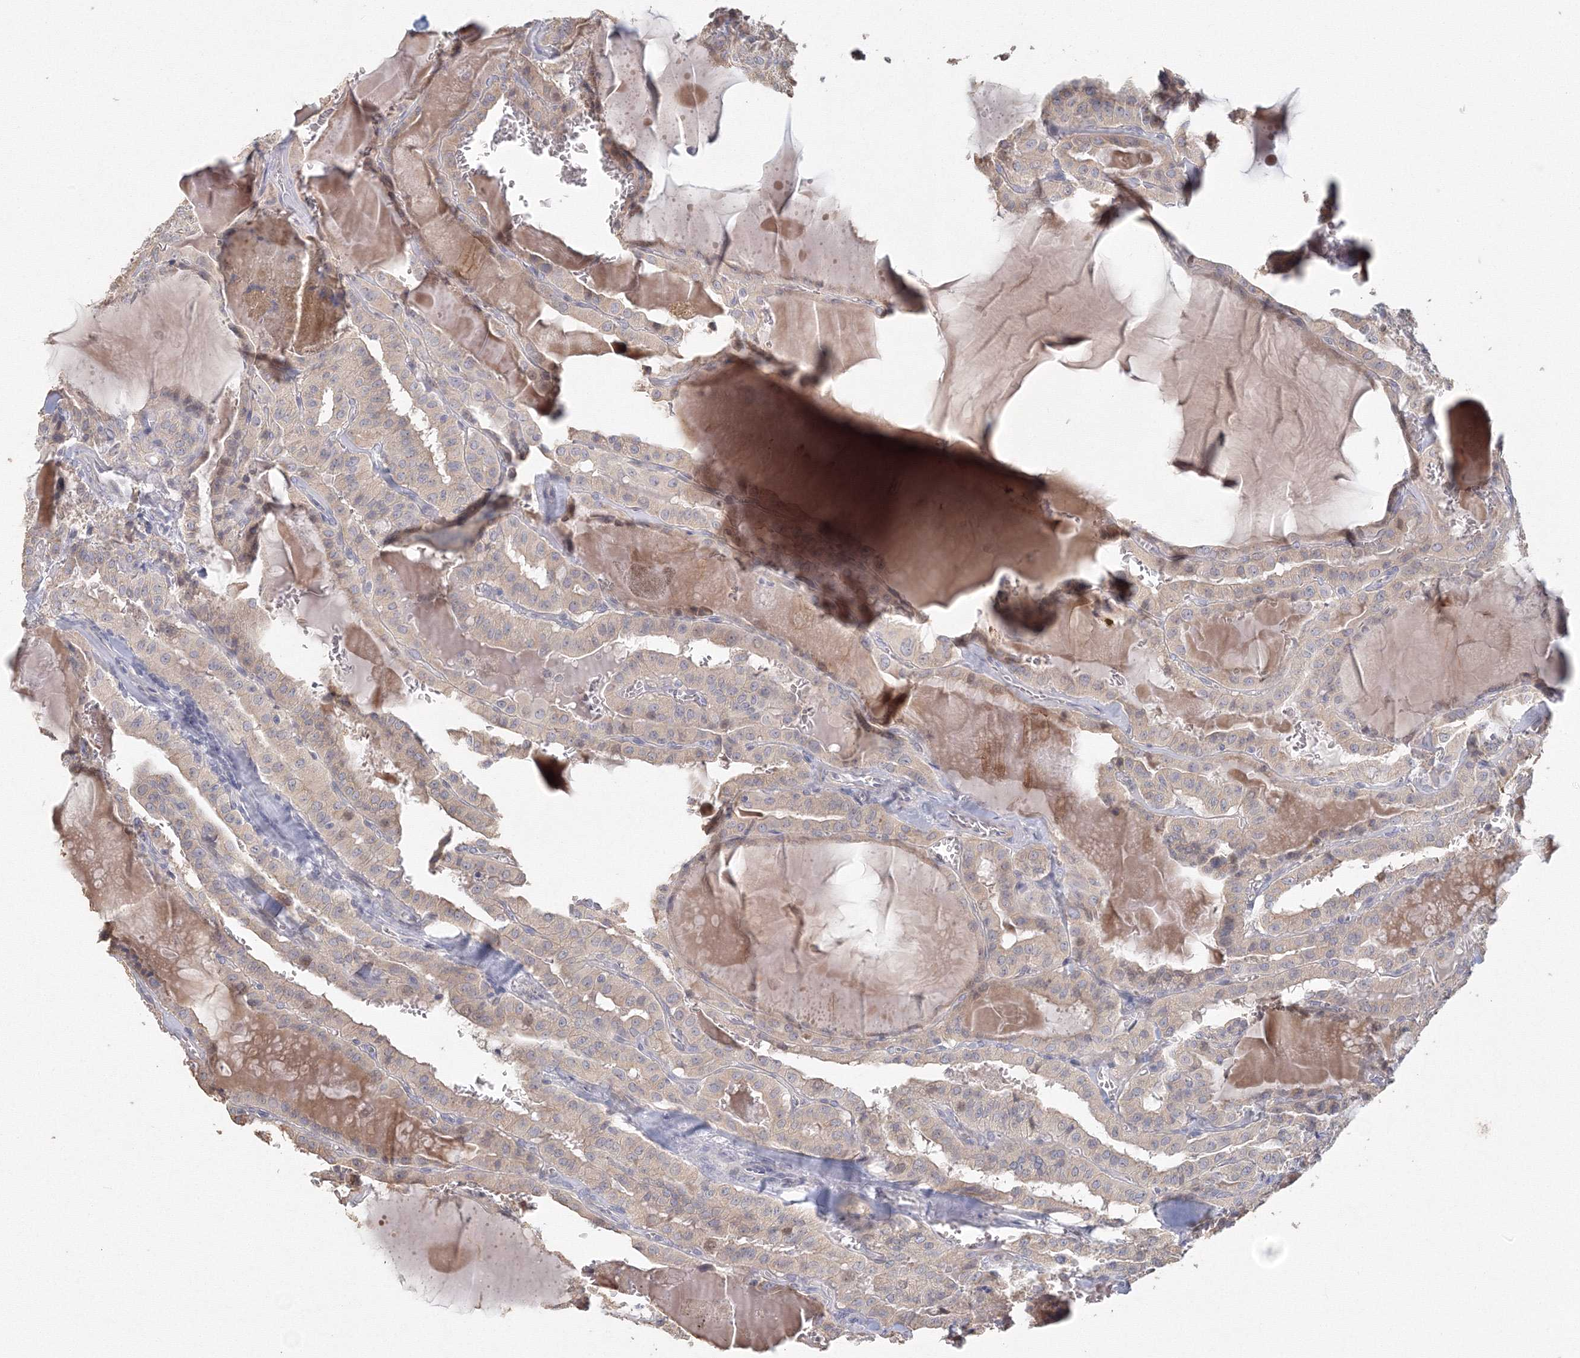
{"staining": {"intensity": "weak", "quantity": "<25%", "location": "cytoplasmic/membranous"}, "tissue": "thyroid cancer", "cell_type": "Tumor cells", "image_type": "cancer", "snomed": [{"axis": "morphology", "description": "Papillary adenocarcinoma, NOS"}, {"axis": "topography", "description": "Thyroid gland"}], "caption": "High power microscopy photomicrograph of an immunohistochemistry (IHC) image of papillary adenocarcinoma (thyroid), revealing no significant positivity in tumor cells.", "gene": "TACC2", "patient": {"sex": "male", "age": 52}}